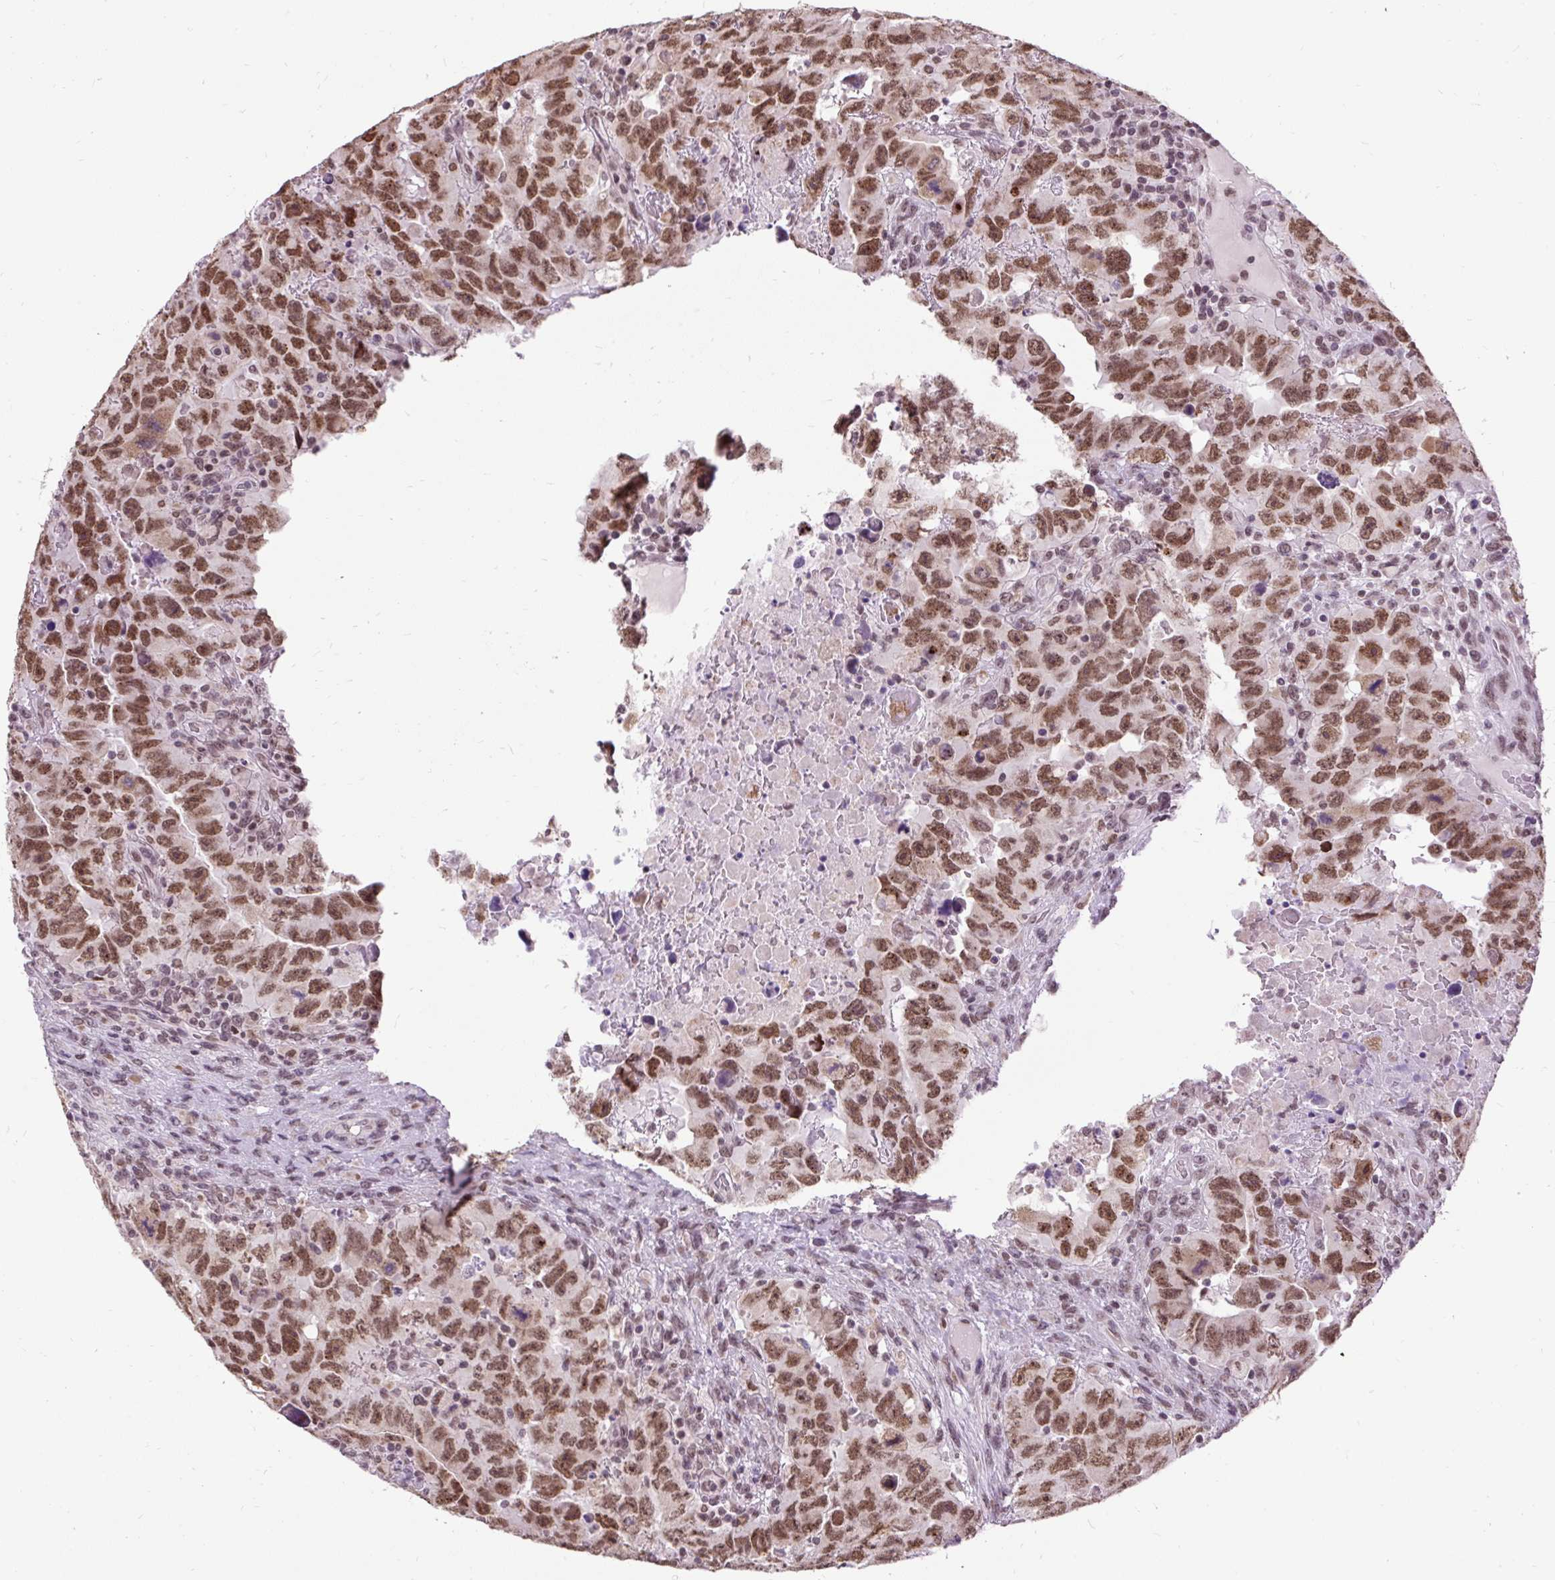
{"staining": {"intensity": "moderate", "quantity": ">75%", "location": "nuclear"}, "tissue": "testis cancer", "cell_type": "Tumor cells", "image_type": "cancer", "snomed": [{"axis": "morphology", "description": "Carcinoma, Embryonal, NOS"}, {"axis": "topography", "description": "Testis"}], "caption": "Human testis embryonal carcinoma stained with a brown dye shows moderate nuclear positive staining in about >75% of tumor cells.", "gene": "ZNF672", "patient": {"sex": "male", "age": 24}}